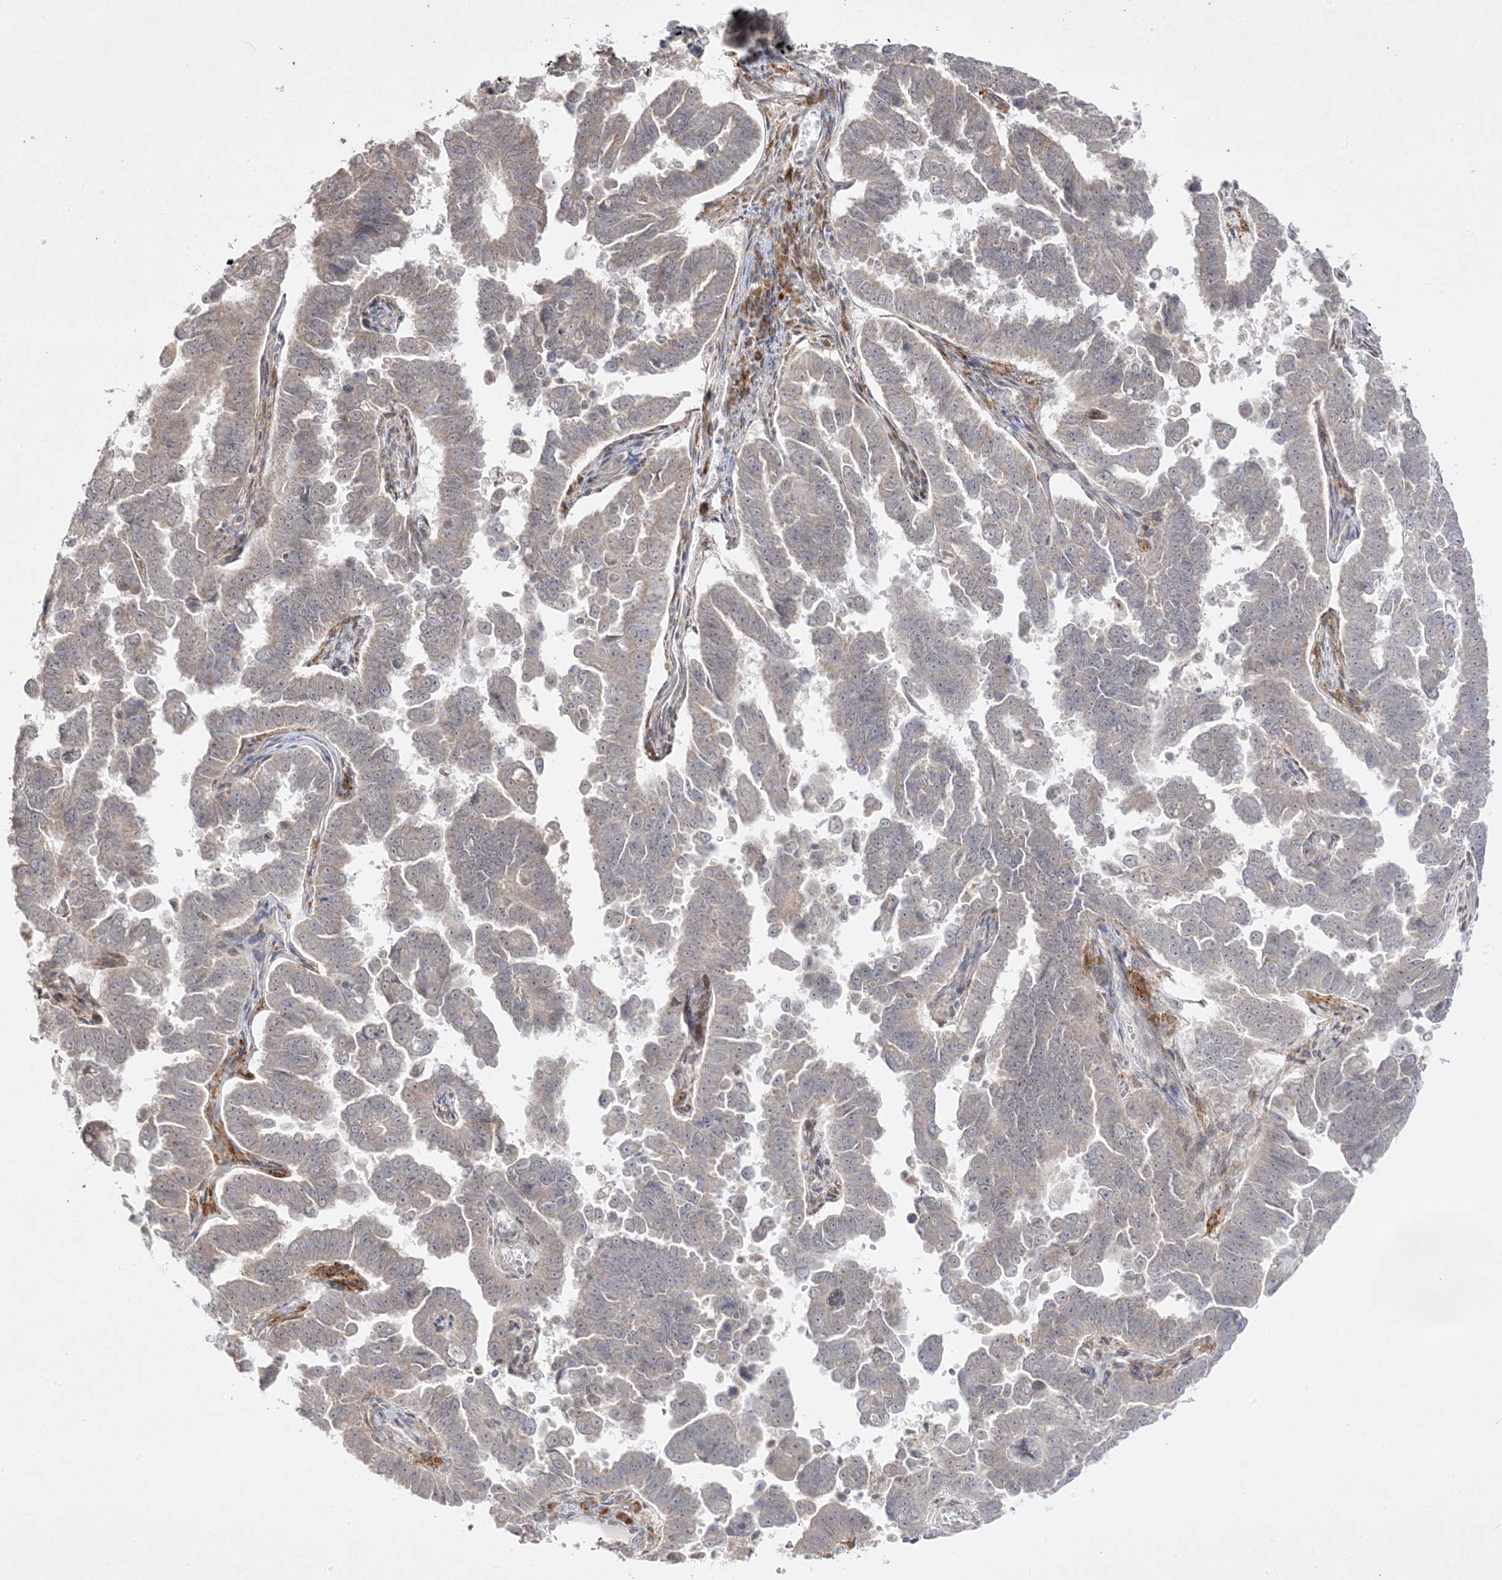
{"staining": {"intensity": "weak", "quantity": "25%-75%", "location": "cytoplasmic/membranous"}, "tissue": "endometrial cancer", "cell_type": "Tumor cells", "image_type": "cancer", "snomed": [{"axis": "morphology", "description": "Adenocarcinoma, NOS"}, {"axis": "topography", "description": "Endometrium"}], "caption": "Human endometrial cancer (adenocarcinoma) stained for a protein (brown) reveals weak cytoplasmic/membranous positive positivity in about 25%-75% of tumor cells.", "gene": "C2CD2", "patient": {"sex": "female", "age": 75}}